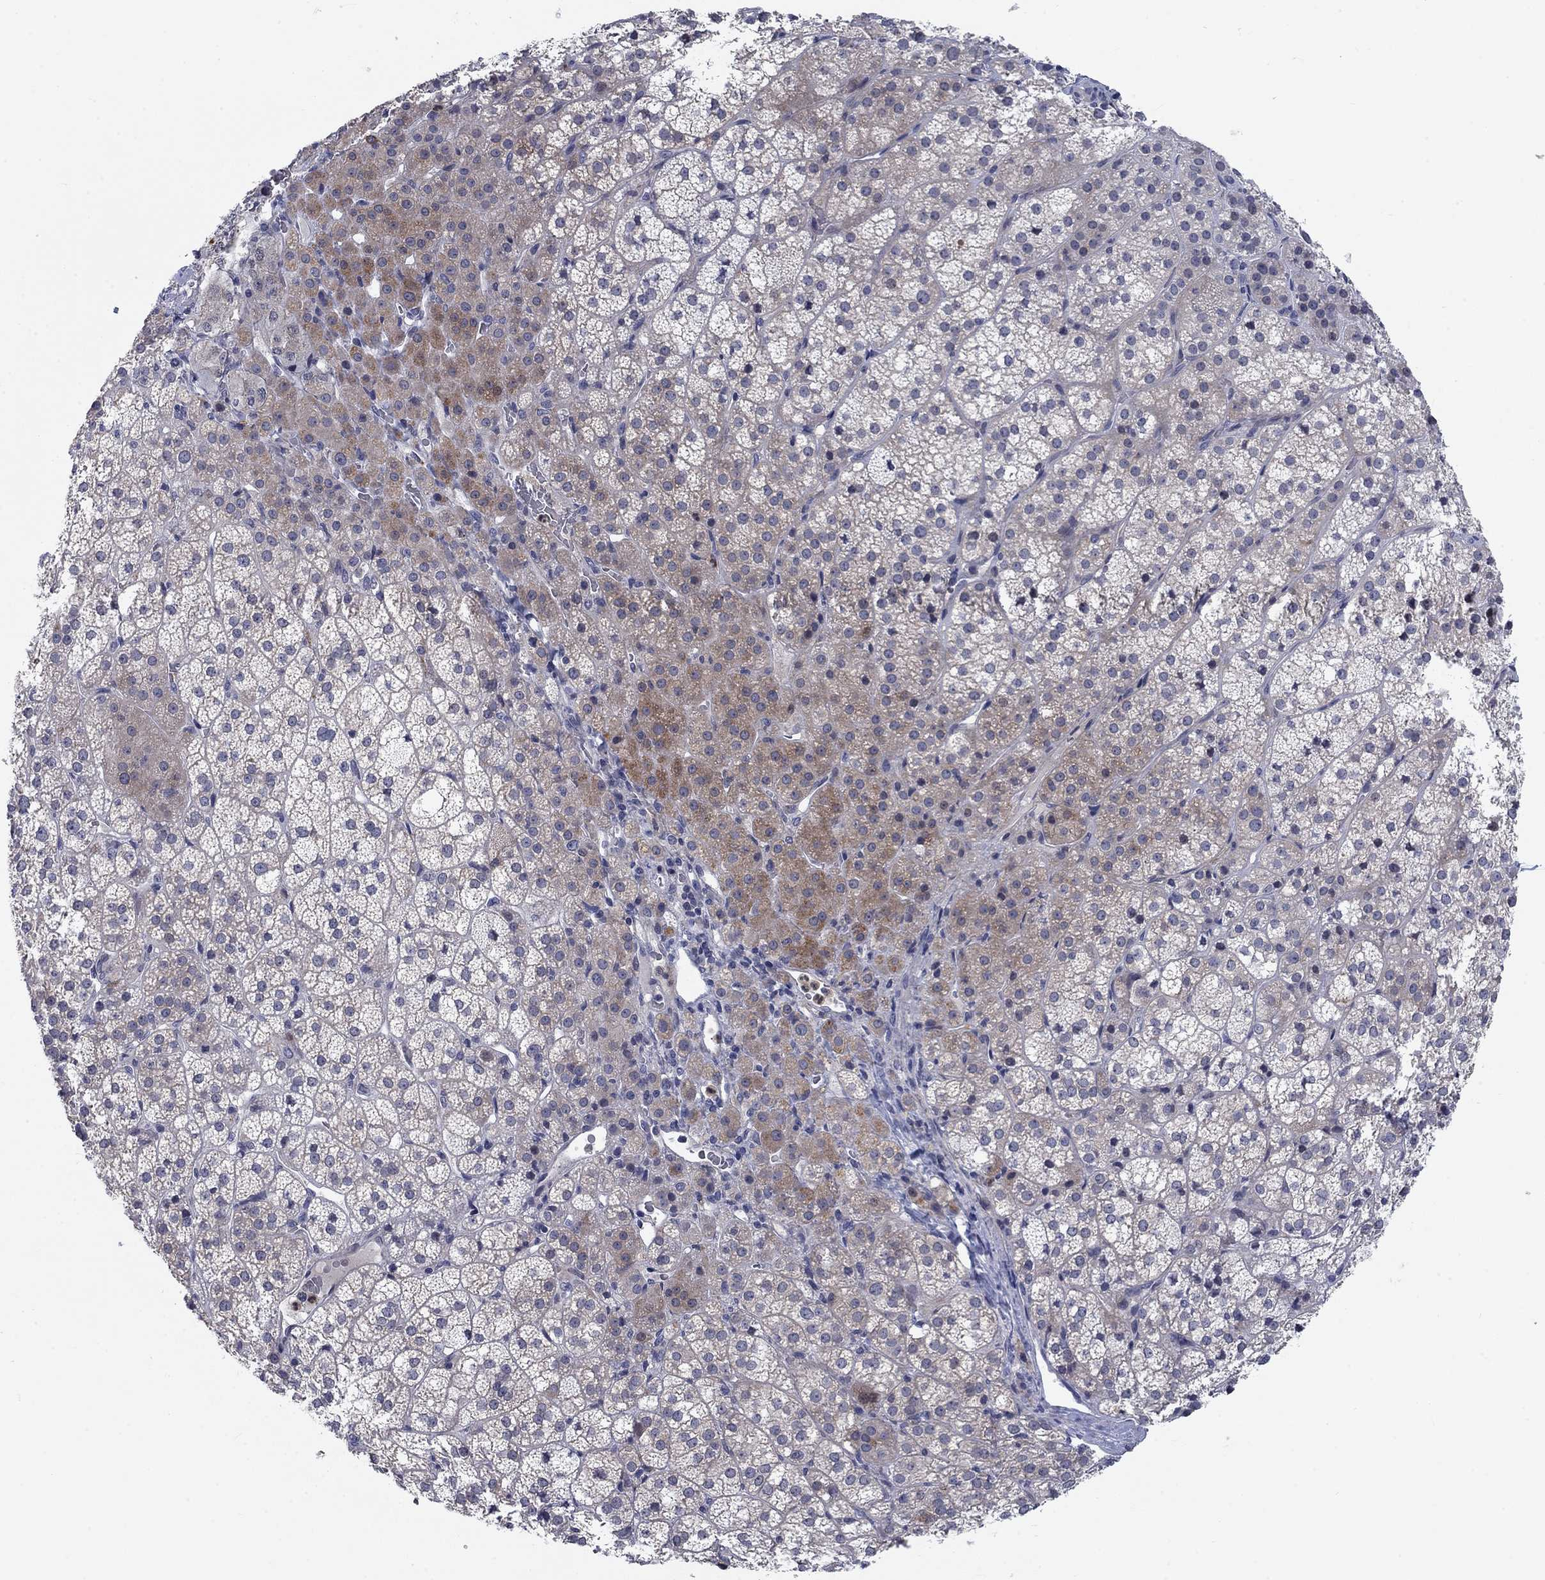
{"staining": {"intensity": "moderate", "quantity": "<25%", "location": "cytoplasmic/membranous"}, "tissue": "adrenal gland", "cell_type": "Glandular cells", "image_type": "normal", "snomed": [{"axis": "morphology", "description": "Normal tissue, NOS"}, {"axis": "topography", "description": "Adrenal gland"}], "caption": "Unremarkable adrenal gland was stained to show a protein in brown. There is low levels of moderate cytoplasmic/membranous expression in about <25% of glandular cells. (brown staining indicates protein expression, while blue staining denotes nuclei).", "gene": "KIF15", "patient": {"sex": "female", "age": 60}}